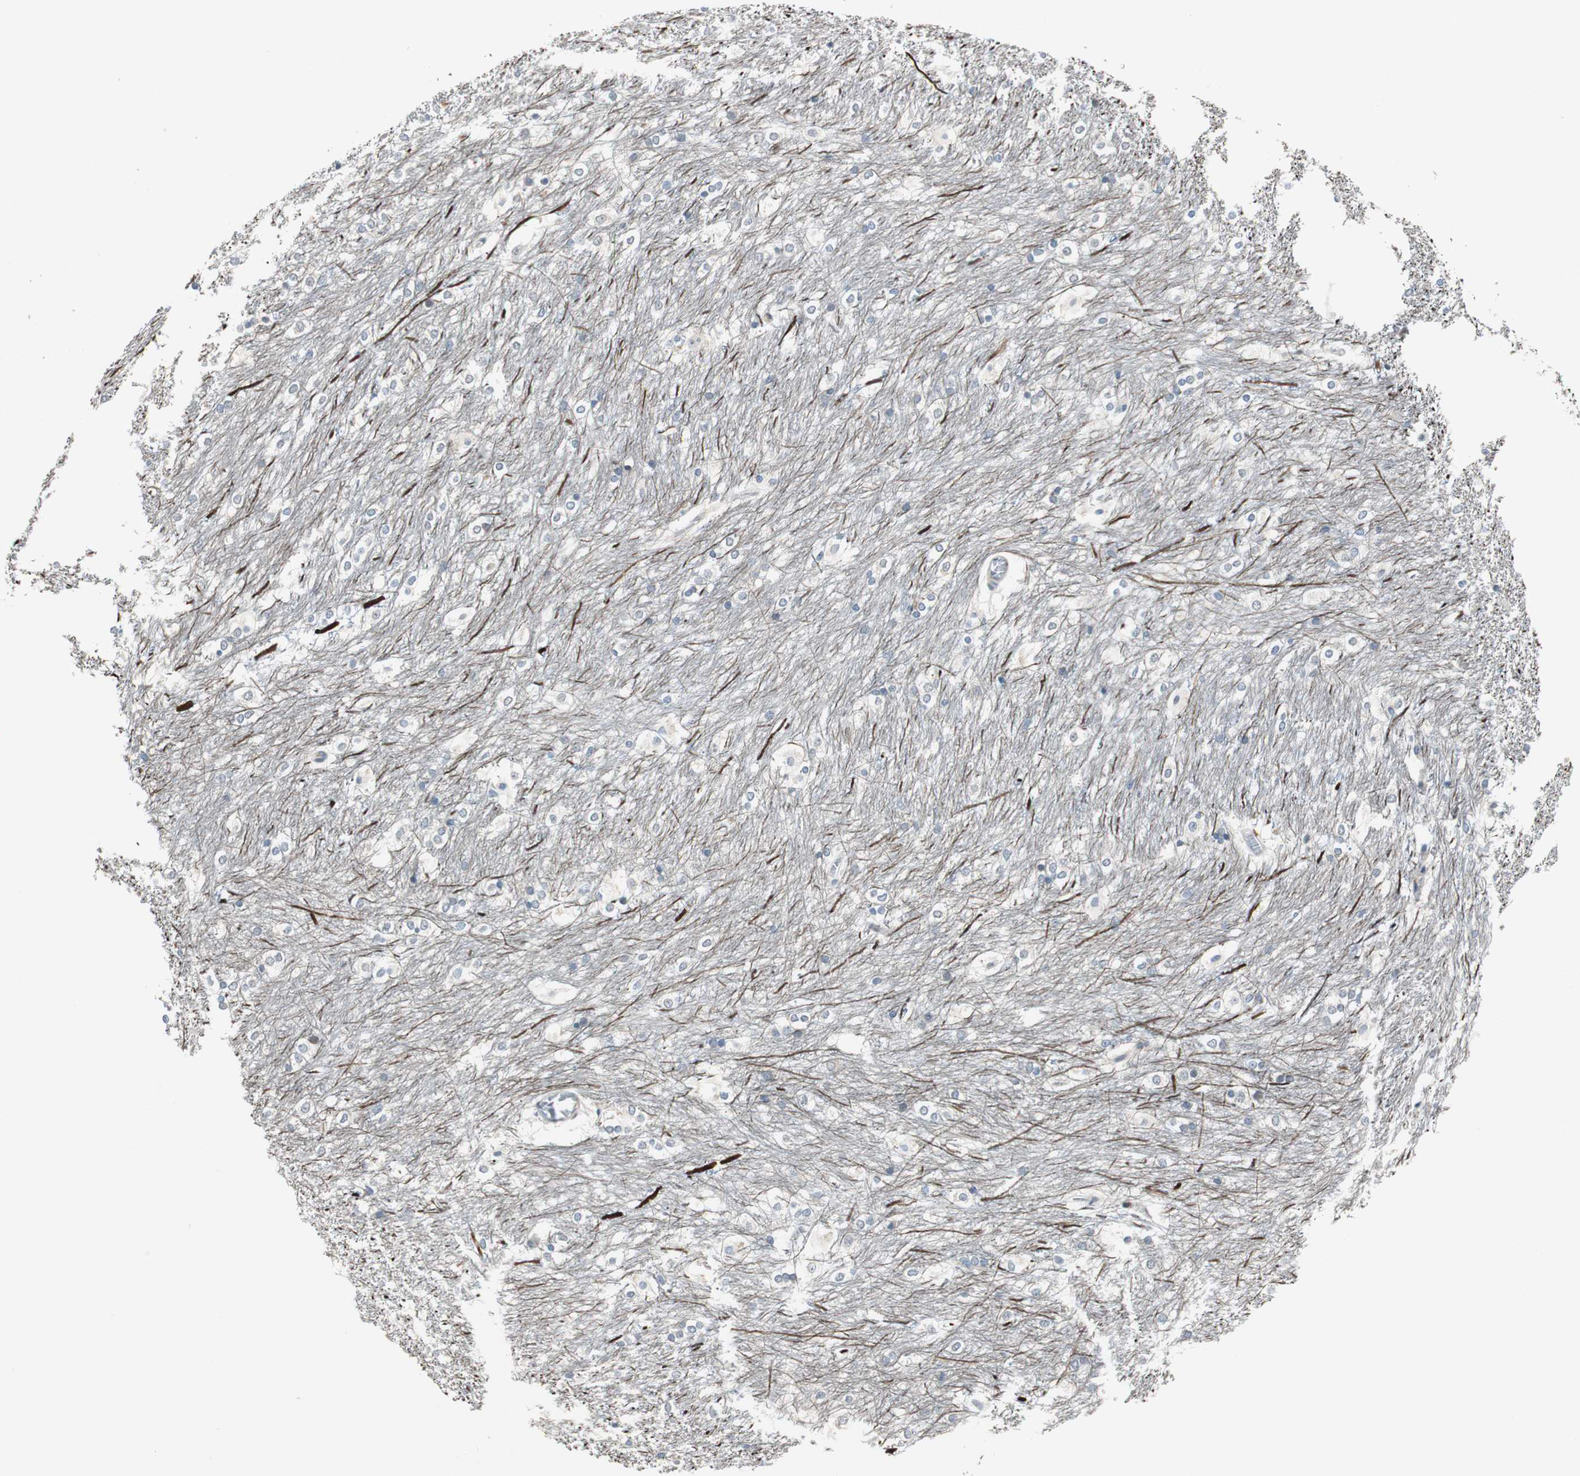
{"staining": {"intensity": "negative", "quantity": "none", "location": "none"}, "tissue": "caudate", "cell_type": "Glial cells", "image_type": "normal", "snomed": [{"axis": "morphology", "description": "Normal tissue, NOS"}, {"axis": "topography", "description": "Lateral ventricle wall"}], "caption": "Protein analysis of benign caudate reveals no significant expression in glial cells.", "gene": "AJUBA", "patient": {"sex": "female", "age": 19}}